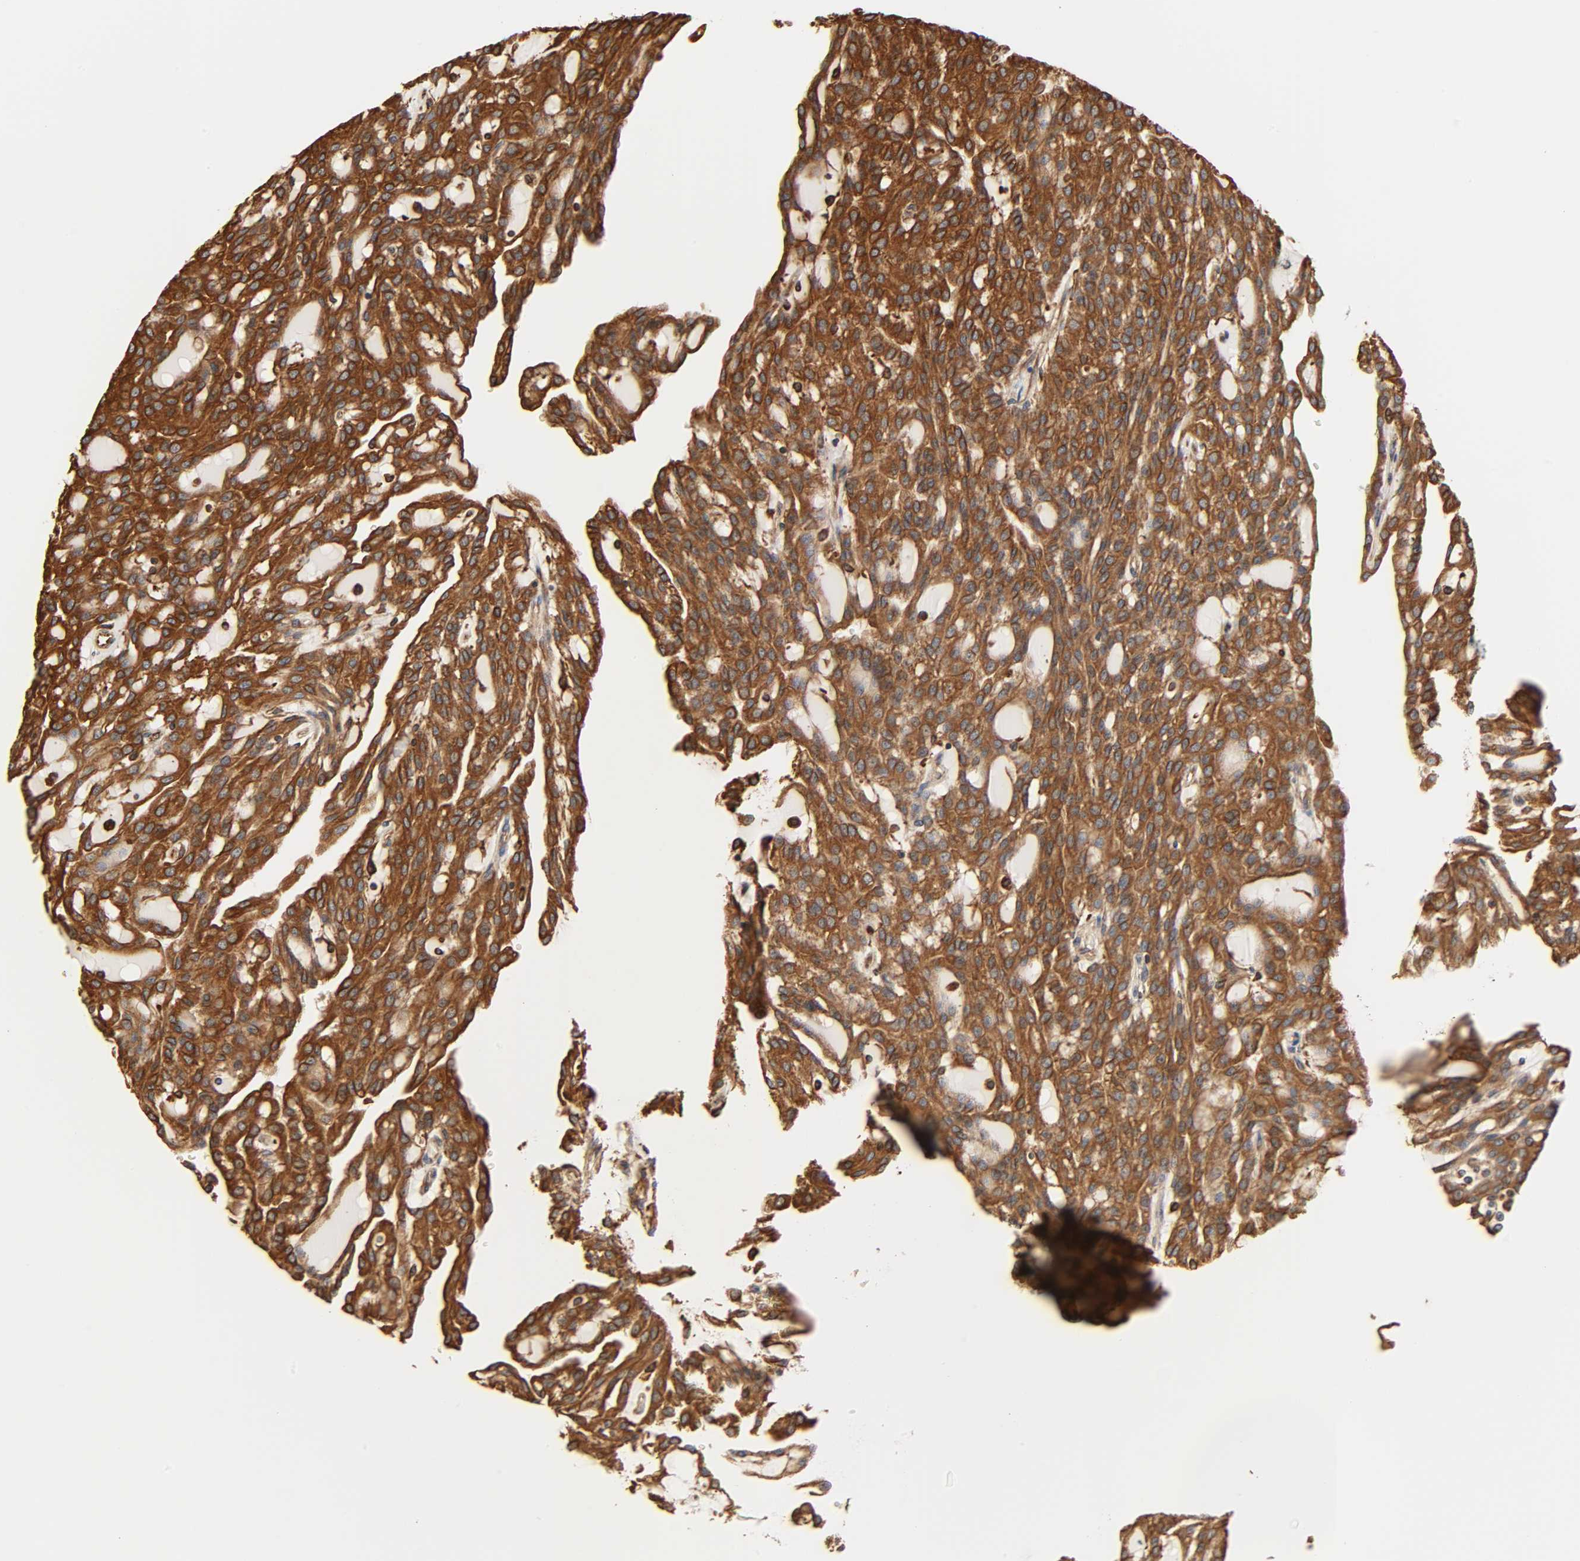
{"staining": {"intensity": "strong", "quantity": ">75%", "location": "cytoplasmic/membranous"}, "tissue": "renal cancer", "cell_type": "Tumor cells", "image_type": "cancer", "snomed": [{"axis": "morphology", "description": "Adenocarcinoma, NOS"}, {"axis": "topography", "description": "Kidney"}], "caption": "Immunohistochemical staining of adenocarcinoma (renal) reveals high levels of strong cytoplasmic/membranous positivity in about >75% of tumor cells.", "gene": "BCAP31", "patient": {"sex": "male", "age": 63}}